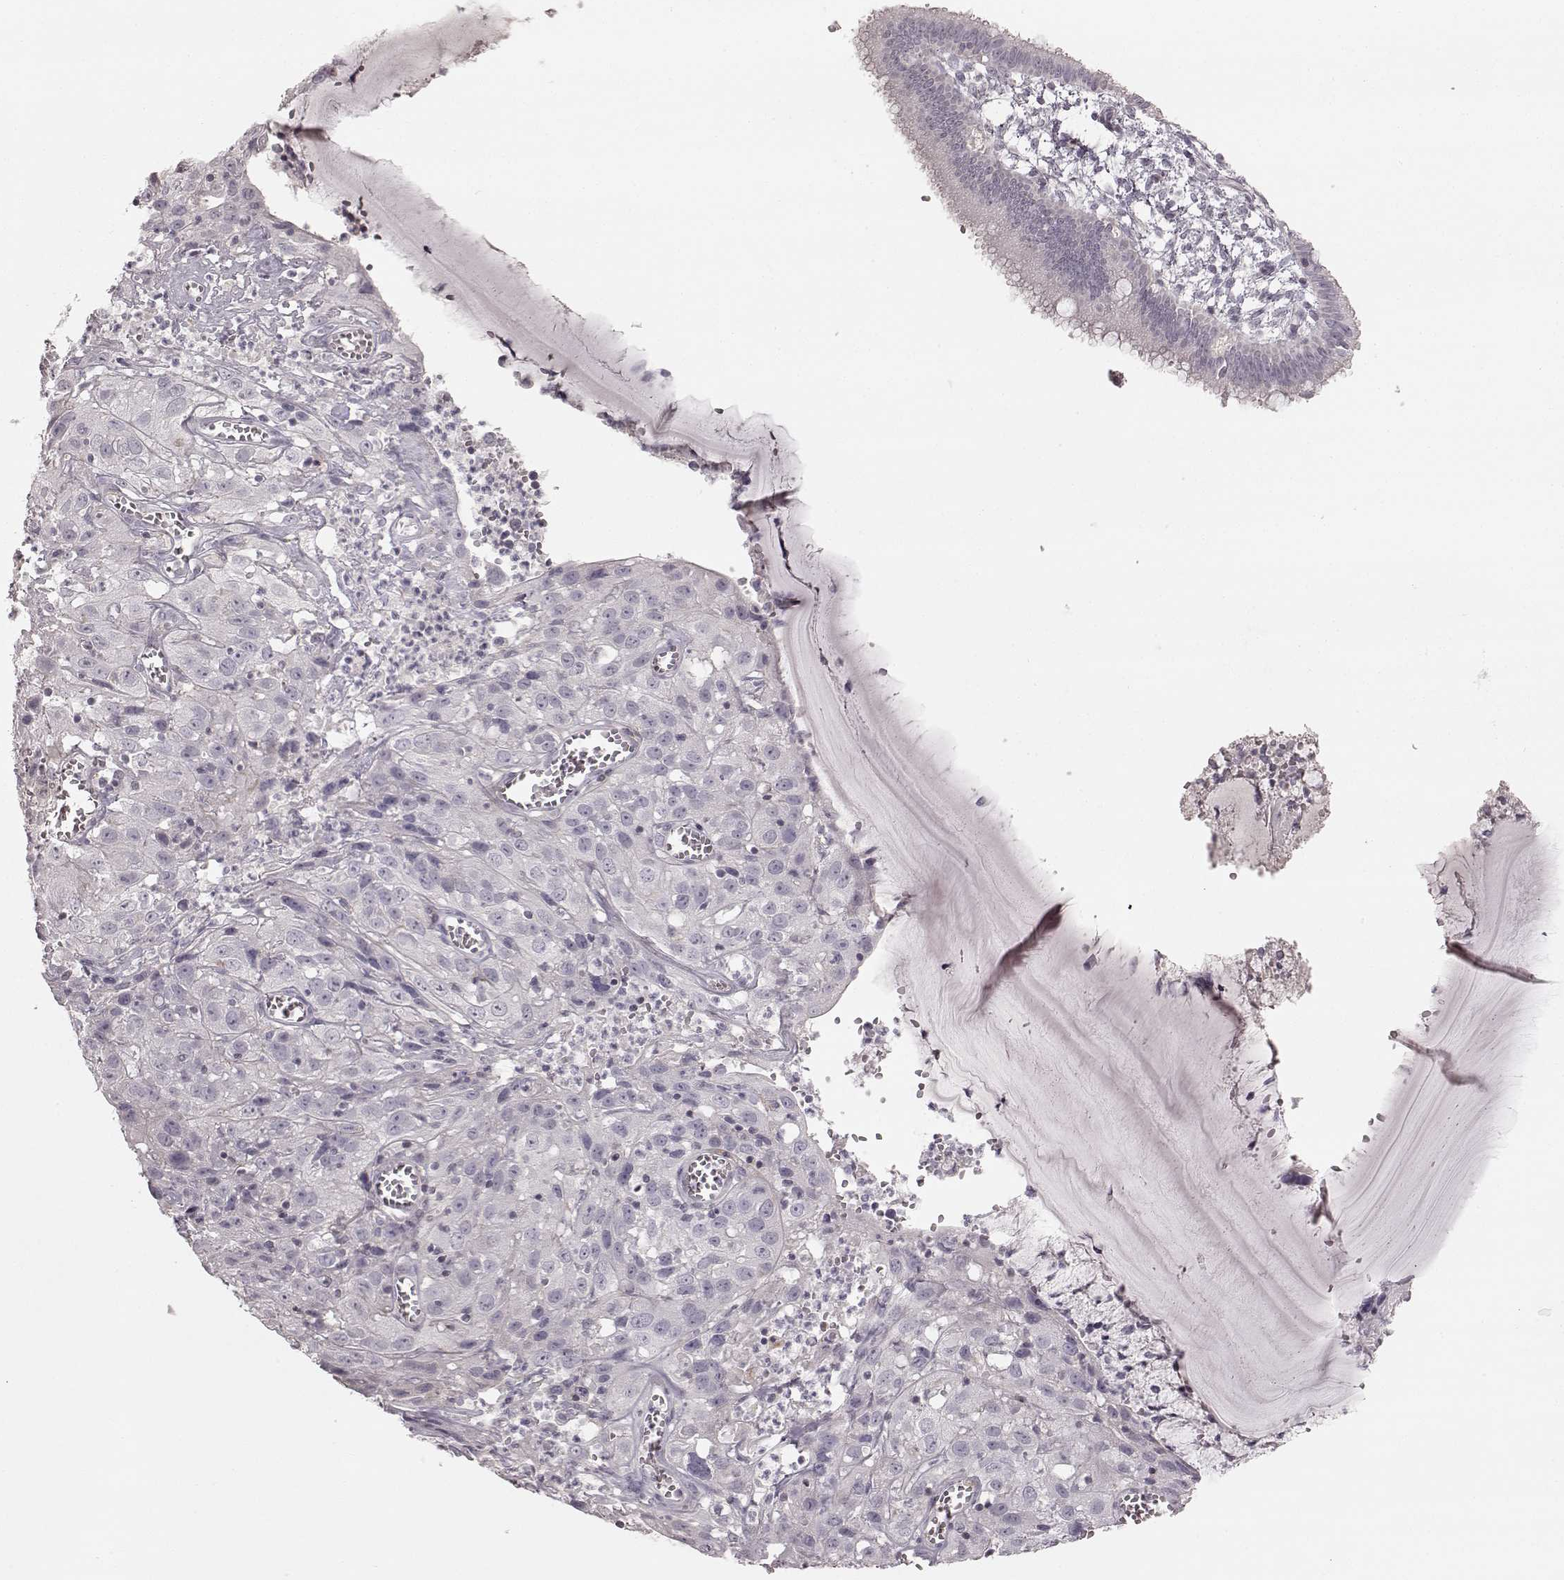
{"staining": {"intensity": "negative", "quantity": "none", "location": "none"}, "tissue": "cervical cancer", "cell_type": "Tumor cells", "image_type": "cancer", "snomed": [{"axis": "morphology", "description": "Squamous cell carcinoma, NOS"}, {"axis": "topography", "description": "Cervix"}], "caption": "This photomicrograph is of cervical cancer (squamous cell carcinoma) stained with immunohistochemistry to label a protein in brown with the nuclei are counter-stained blue. There is no positivity in tumor cells. Brightfield microscopy of immunohistochemistry stained with DAB (3,3'-diaminobenzidine) (brown) and hematoxylin (blue), captured at high magnification.", "gene": "PRLHR", "patient": {"sex": "female", "age": 32}}